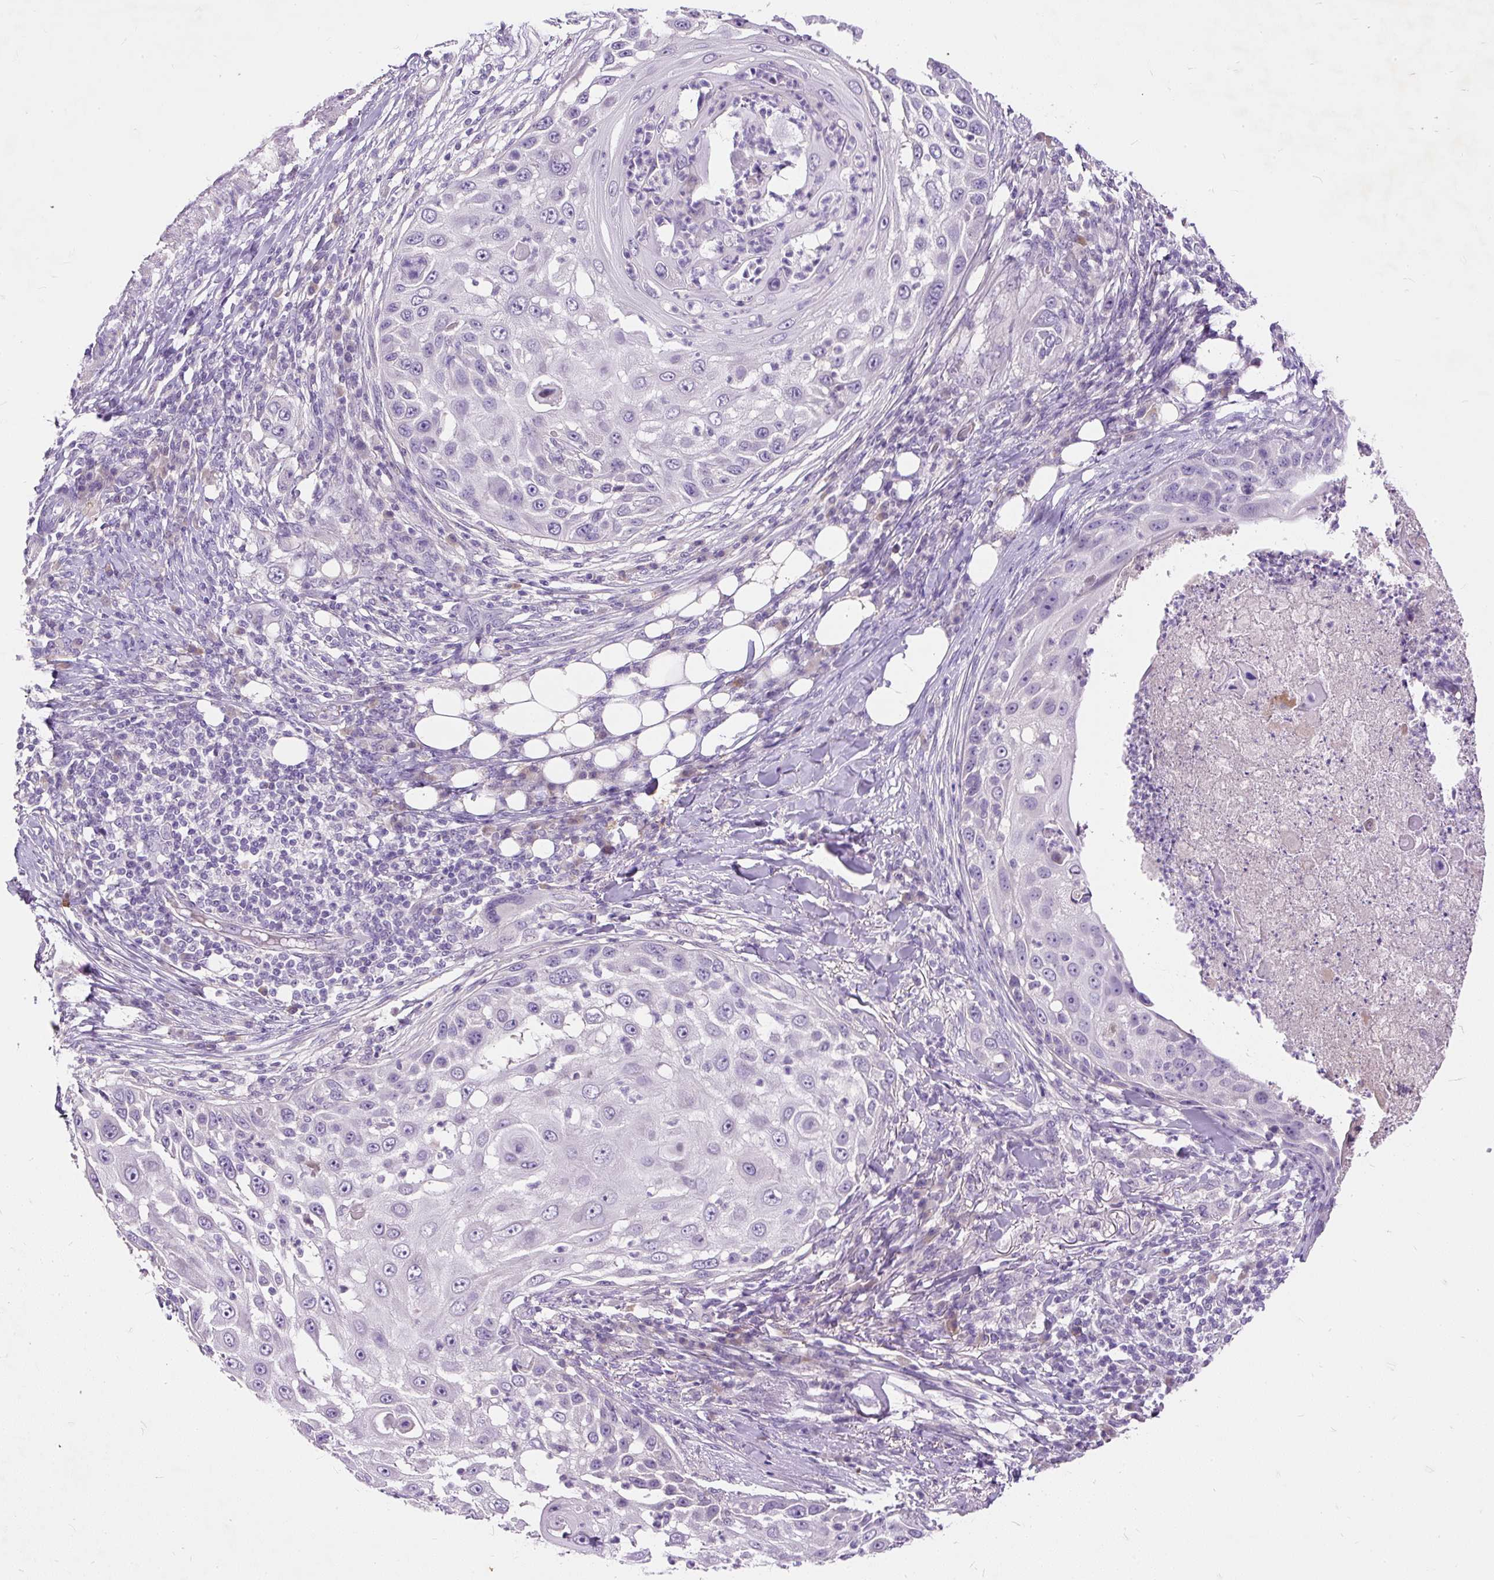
{"staining": {"intensity": "negative", "quantity": "none", "location": "none"}, "tissue": "skin cancer", "cell_type": "Tumor cells", "image_type": "cancer", "snomed": [{"axis": "morphology", "description": "Squamous cell carcinoma, NOS"}, {"axis": "topography", "description": "Skin"}], "caption": "Skin cancer (squamous cell carcinoma) was stained to show a protein in brown. There is no significant expression in tumor cells. The staining is performed using DAB (3,3'-diaminobenzidine) brown chromogen with nuclei counter-stained in using hematoxylin.", "gene": "KRTAP20-3", "patient": {"sex": "female", "age": 44}}